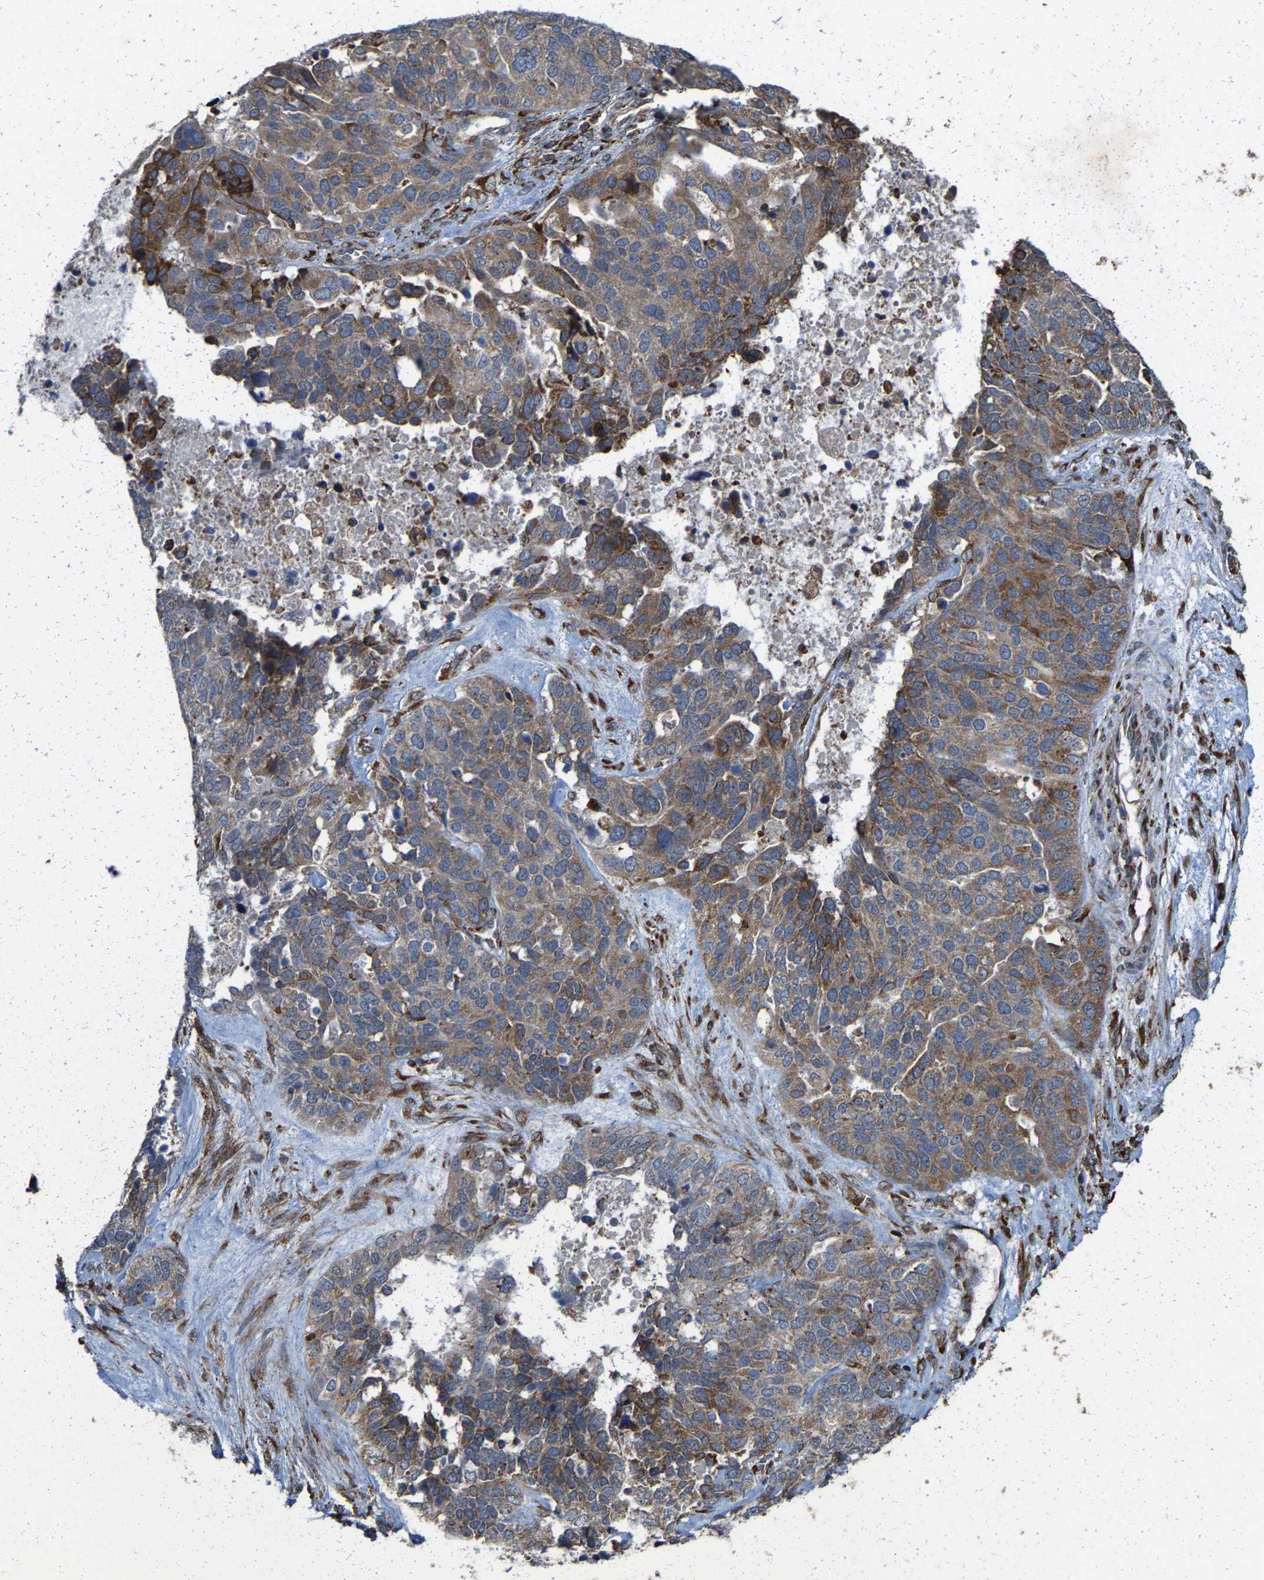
{"staining": {"intensity": "strong", "quantity": "<25%", "location": "cytoplasmic/membranous"}, "tissue": "ovarian cancer", "cell_type": "Tumor cells", "image_type": "cancer", "snomed": [{"axis": "morphology", "description": "Cystadenocarcinoma, serous, NOS"}, {"axis": "topography", "description": "Ovary"}], "caption": "Ovarian cancer (serous cystadenocarcinoma) stained for a protein demonstrates strong cytoplasmic/membranous positivity in tumor cells. (DAB (3,3'-diaminobenzidine) IHC, brown staining for protein, blue staining for nuclei).", "gene": "FGD3", "patient": {"sex": "female", "age": 44}}